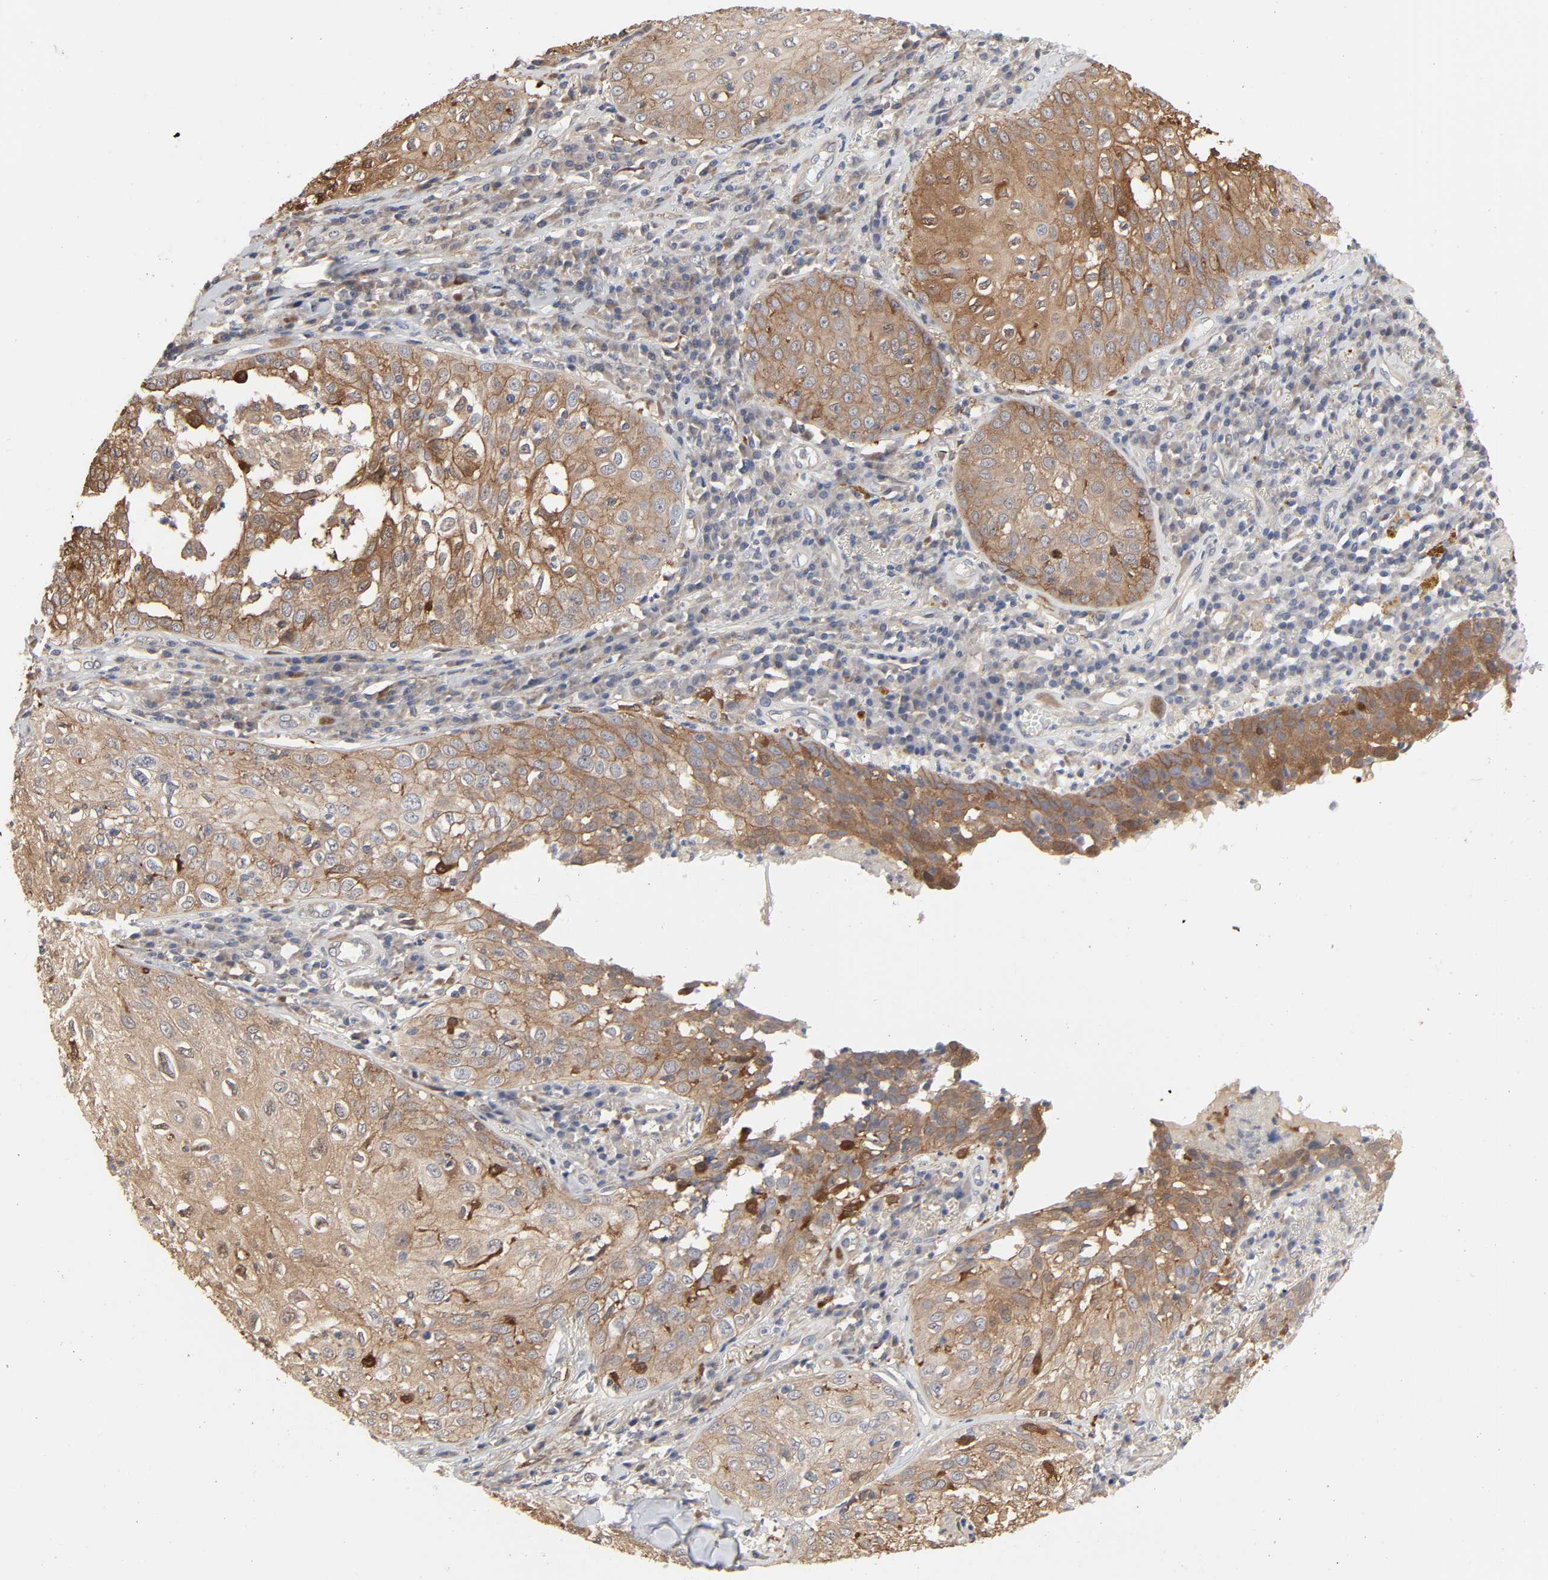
{"staining": {"intensity": "moderate", "quantity": ">75%", "location": "cytoplasmic/membranous"}, "tissue": "skin cancer", "cell_type": "Tumor cells", "image_type": "cancer", "snomed": [{"axis": "morphology", "description": "Squamous cell carcinoma, NOS"}, {"axis": "topography", "description": "Skin"}], "caption": "An immunohistochemistry micrograph of neoplastic tissue is shown. Protein staining in brown labels moderate cytoplasmic/membranous positivity in skin cancer within tumor cells.", "gene": "NDRG2", "patient": {"sex": "male", "age": 65}}